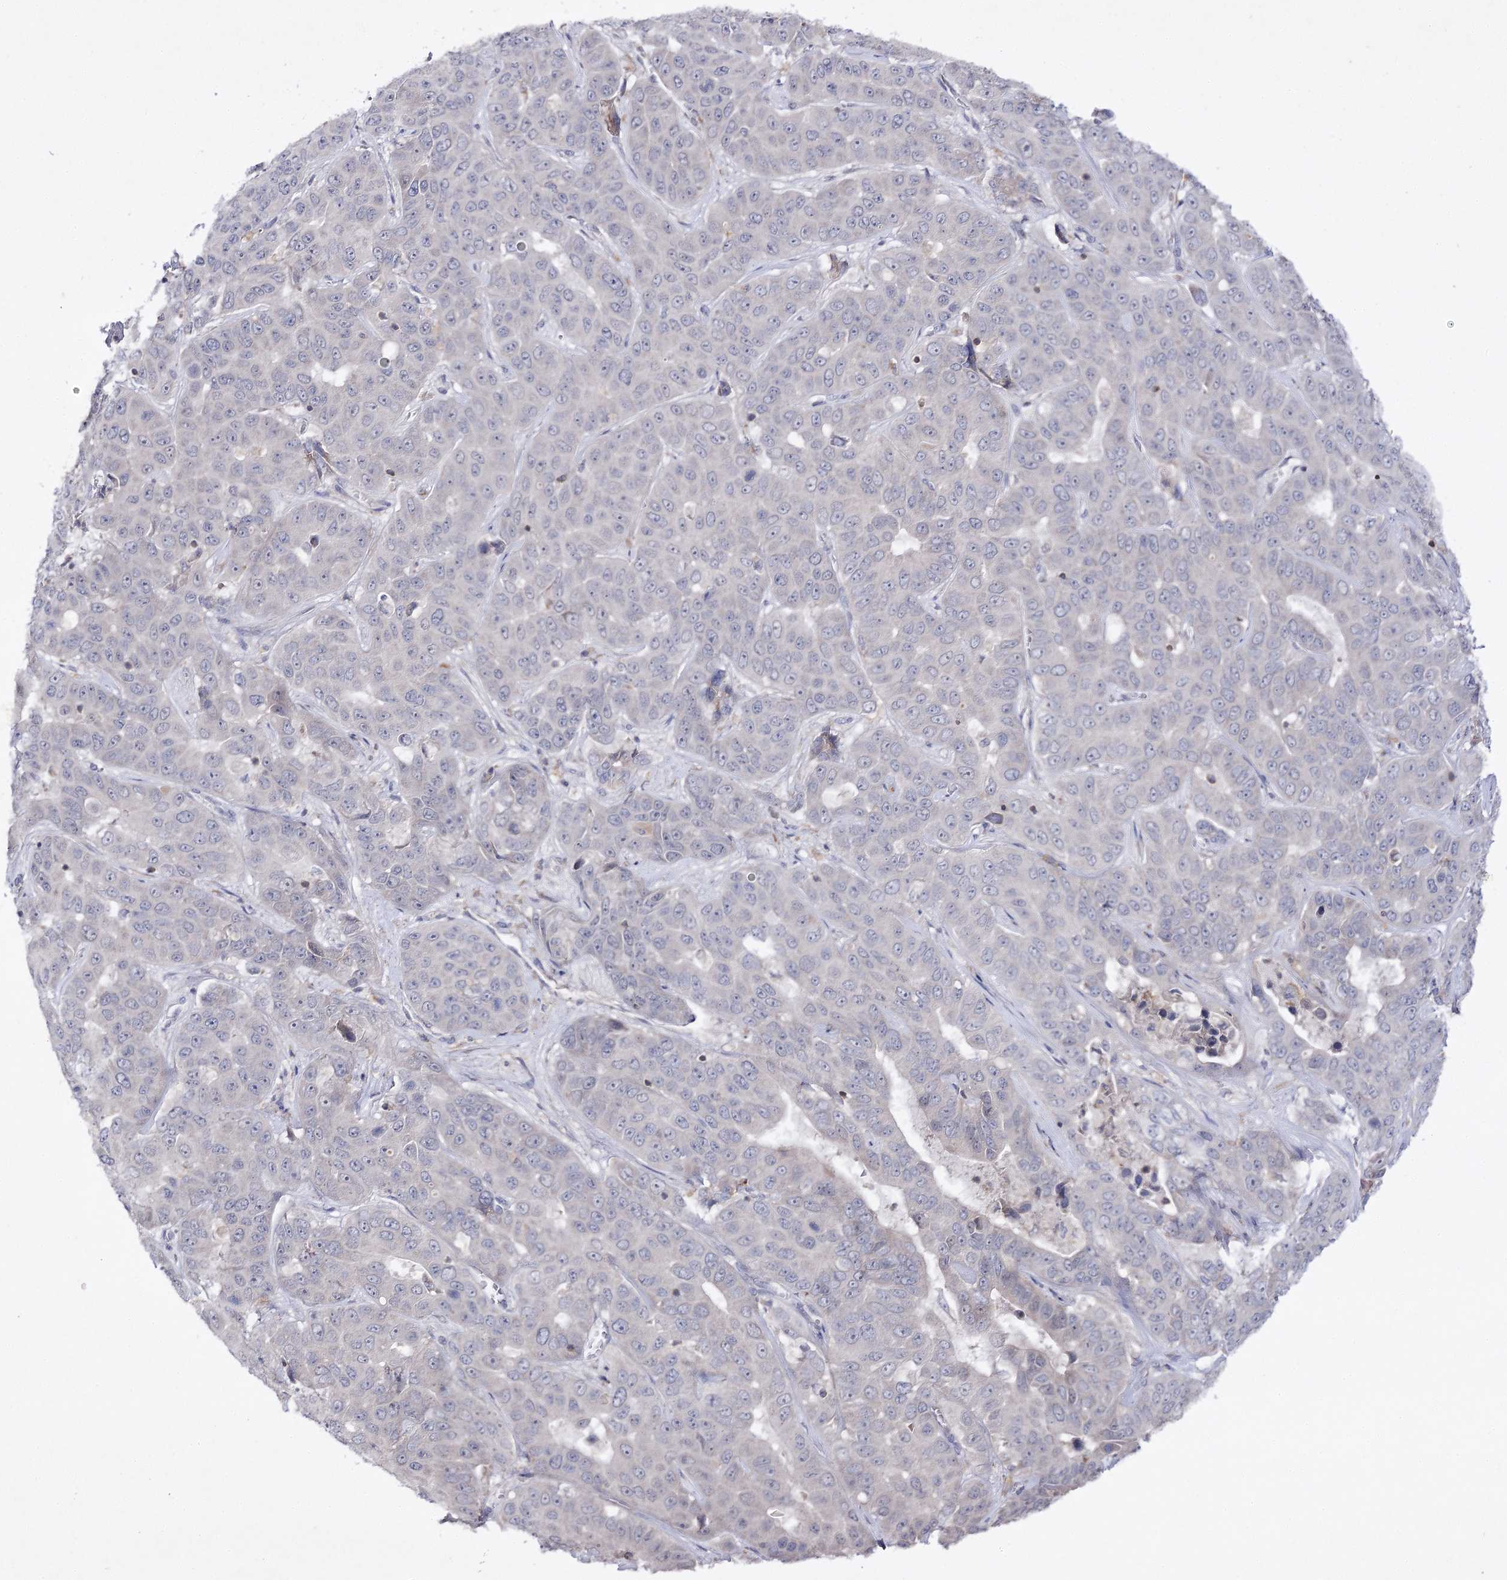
{"staining": {"intensity": "negative", "quantity": "none", "location": "none"}, "tissue": "liver cancer", "cell_type": "Tumor cells", "image_type": "cancer", "snomed": [{"axis": "morphology", "description": "Cholangiocarcinoma"}, {"axis": "topography", "description": "Liver"}], "caption": "Immunohistochemical staining of liver cancer (cholangiocarcinoma) reveals no significant positivity in tumor cells.", "gene": "BCR", "patient": {"sex": "female", "age": 52}}